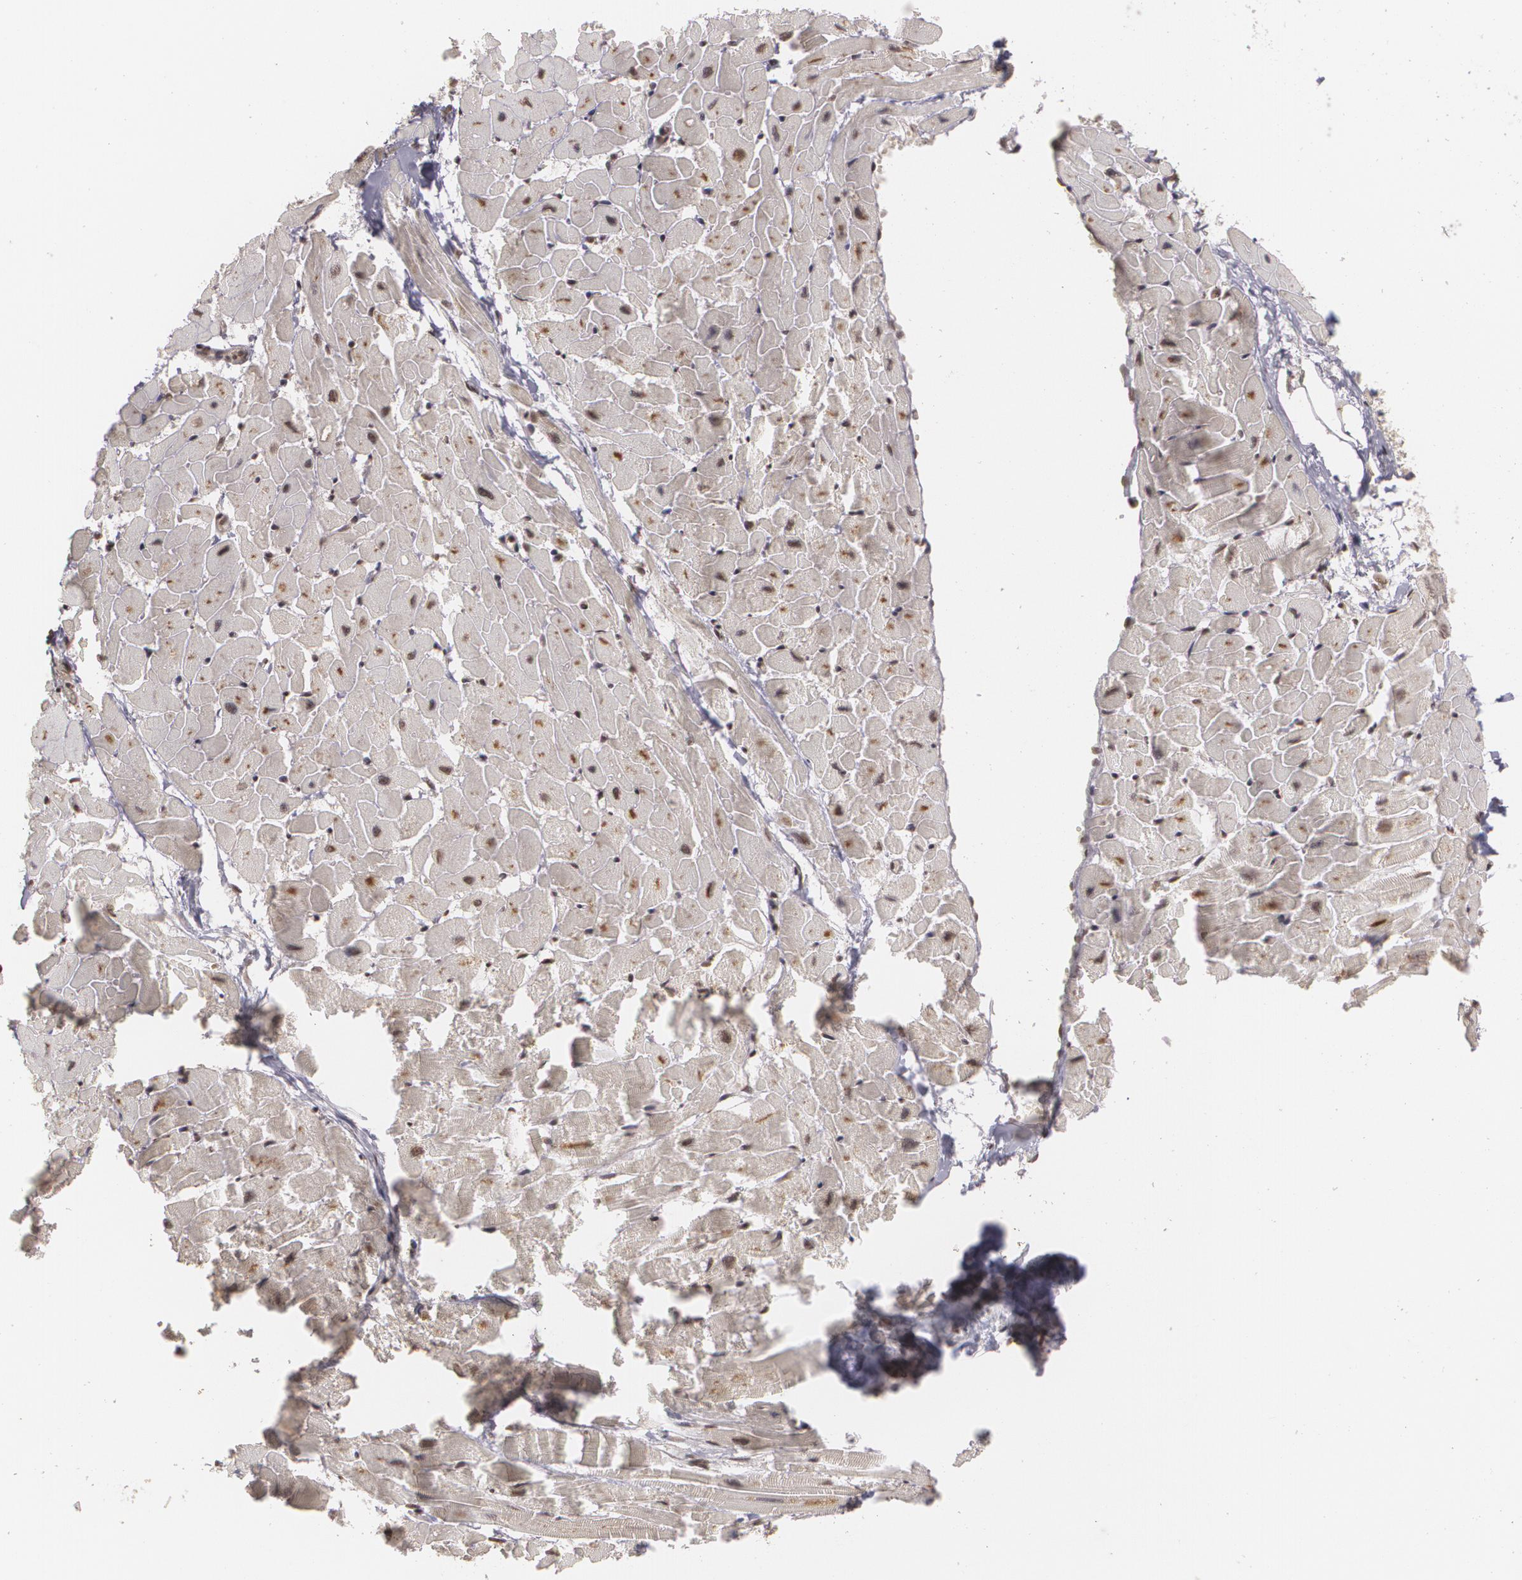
{"staining": {"intensity": "strong", "quantity": ">75%", "location": "nuclear"}, "tissue": "heart muscle", "cell_type": "Cardiomyocytes", "image_type": "normal", "snomed": [{"axis": "morphology", "description": "Normal tissue, NOS"}, {"axis": "topography", "description": "Heart"}], "caption": "Protein analysis of unremarkable heart muscle displays strong nuclear expression in about >75% of cardiomyocytes.", "gene": "RXRB", "patient": {"sex": "female", "age": 19}}